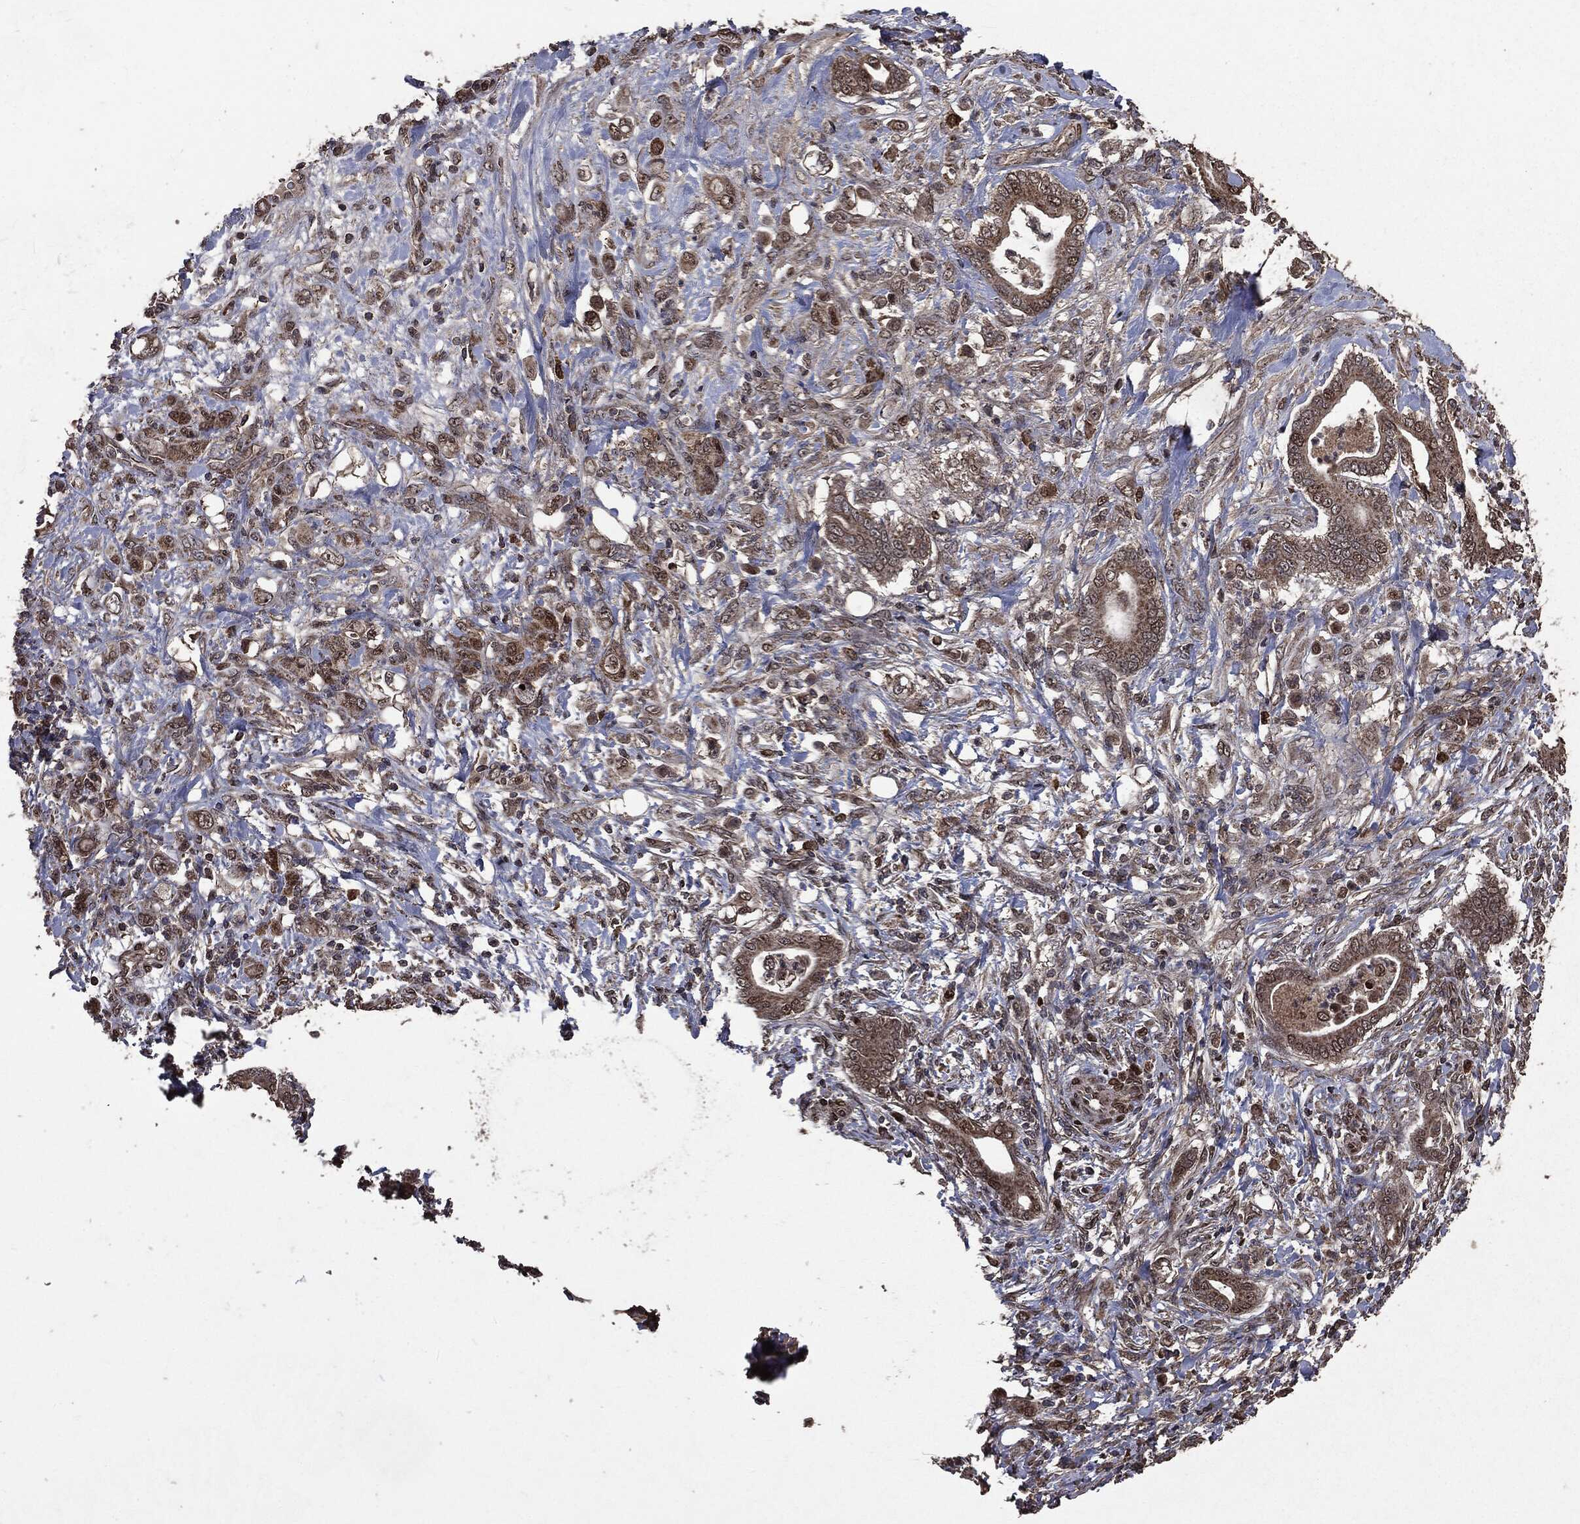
{"staining": {"intensity": "moderate", "quantity": ">75%", "location": "cytoplasmic/membranous,nuclear"}, "tissue": "stomach cancer", "cell_type": "Tumor cells", "image_type": "cancer", "snomed": [{"axis": "morphology", "description": "Adenocarcinoma, NOS"}, {"axis": "topography", "description": "Stomach"}], "caption": "Brown immunohistochemical staining in human stomach cancer displays moderate cytoplasmic/membranous and nuclear staining in approximately >75% of tumor cells.", "gene": "PPP6R2", "patient": {"sex": "female", "age": 79}}